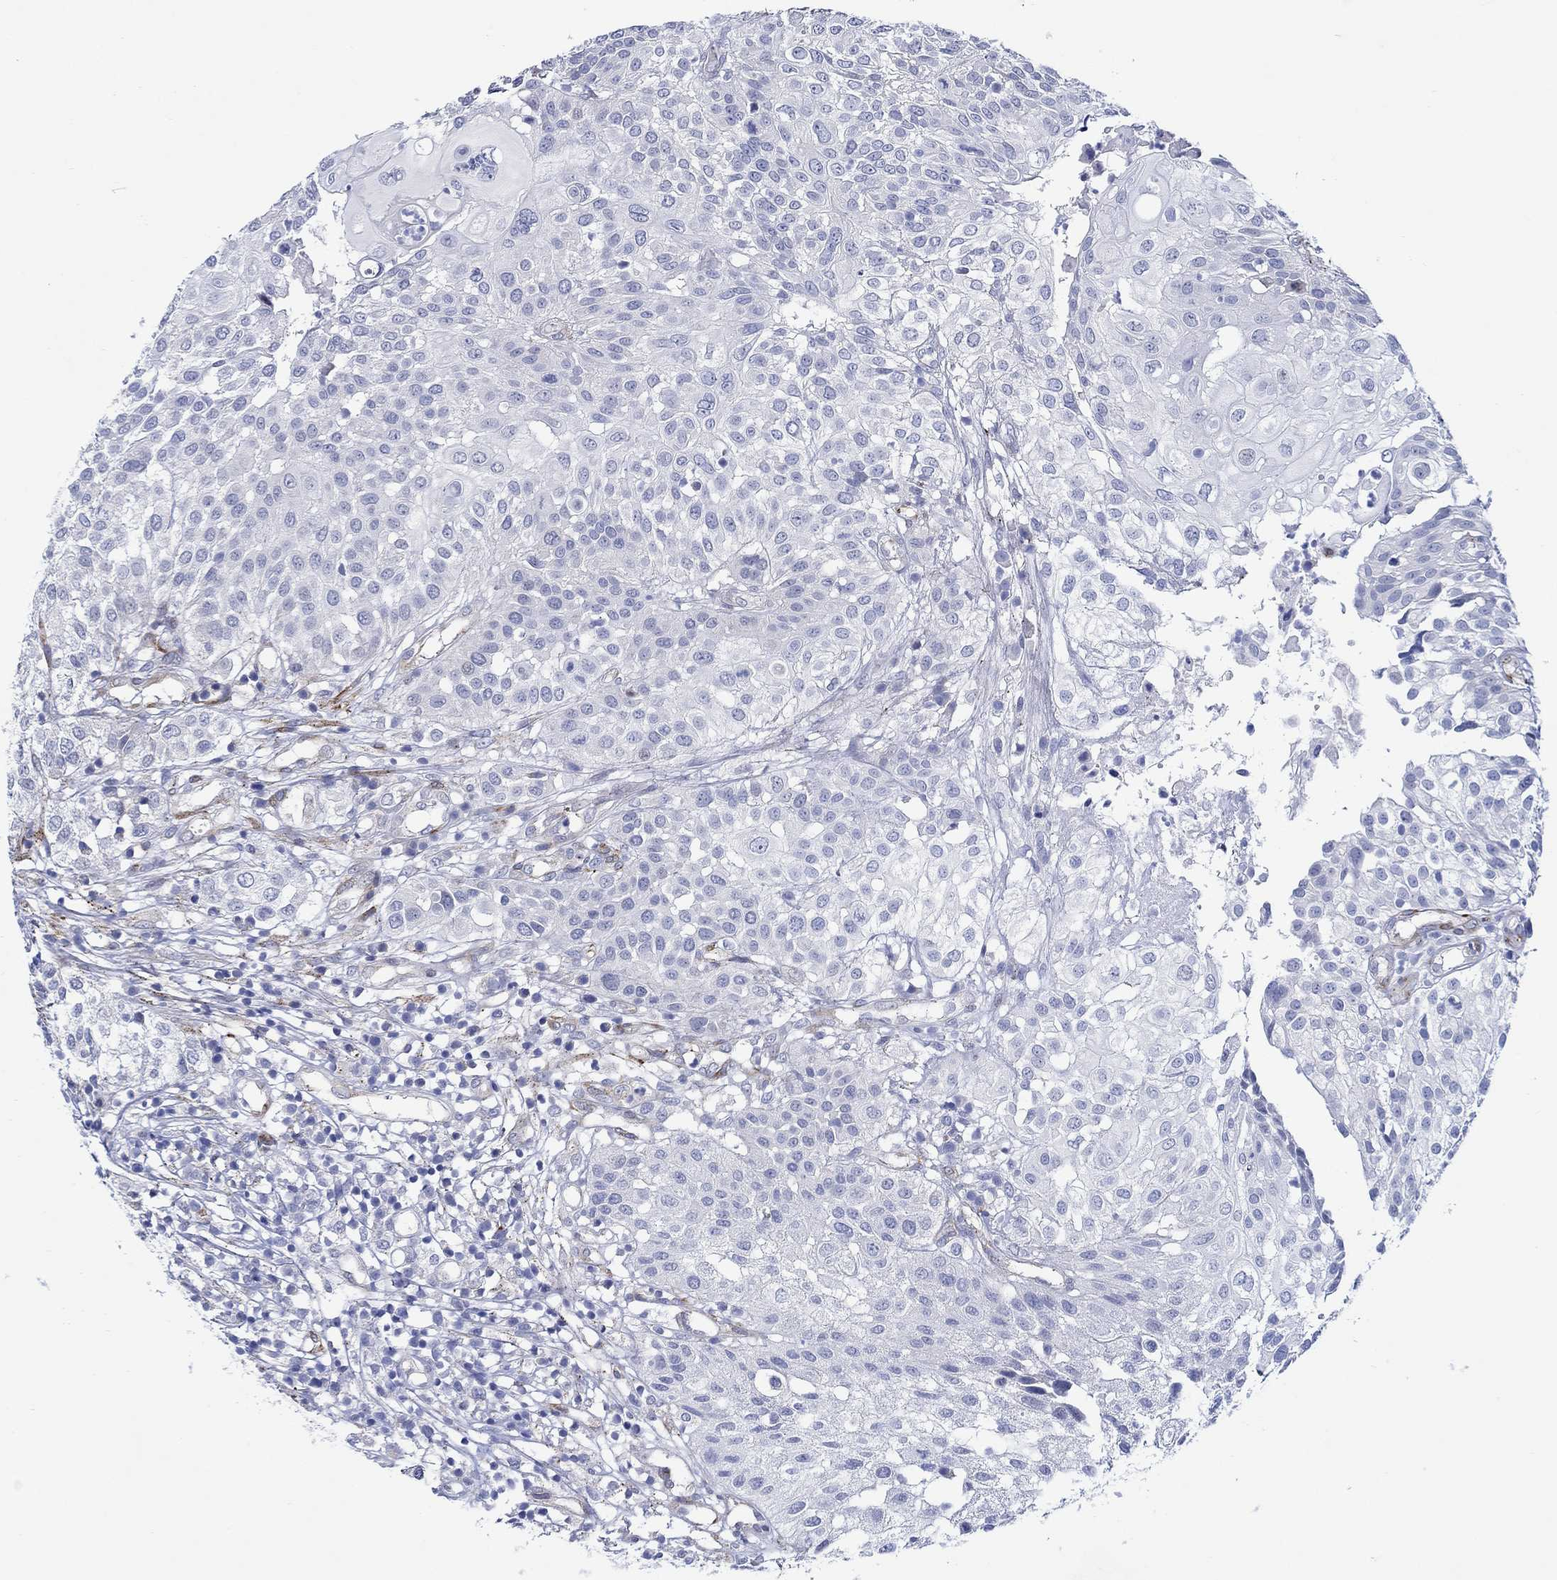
{"staining": {"intensity": "negative", "quantity": "none", "location": "none"}, "tissue": "urothelial cancer", "cell_type": "Tumor cells", "image_type": "cancer", "snomed": [{"axis": "morphology", "description": "Urothelial carcinoma, High grade"}, {"axis": "topography", "description": "Urinary bladder"}], "caption": "The histopathology image demonstrates no significant staining in tumor cells of urothelial cancer.", "gene": "KSR2", "patient": {"sex": "female", "age": 79}}